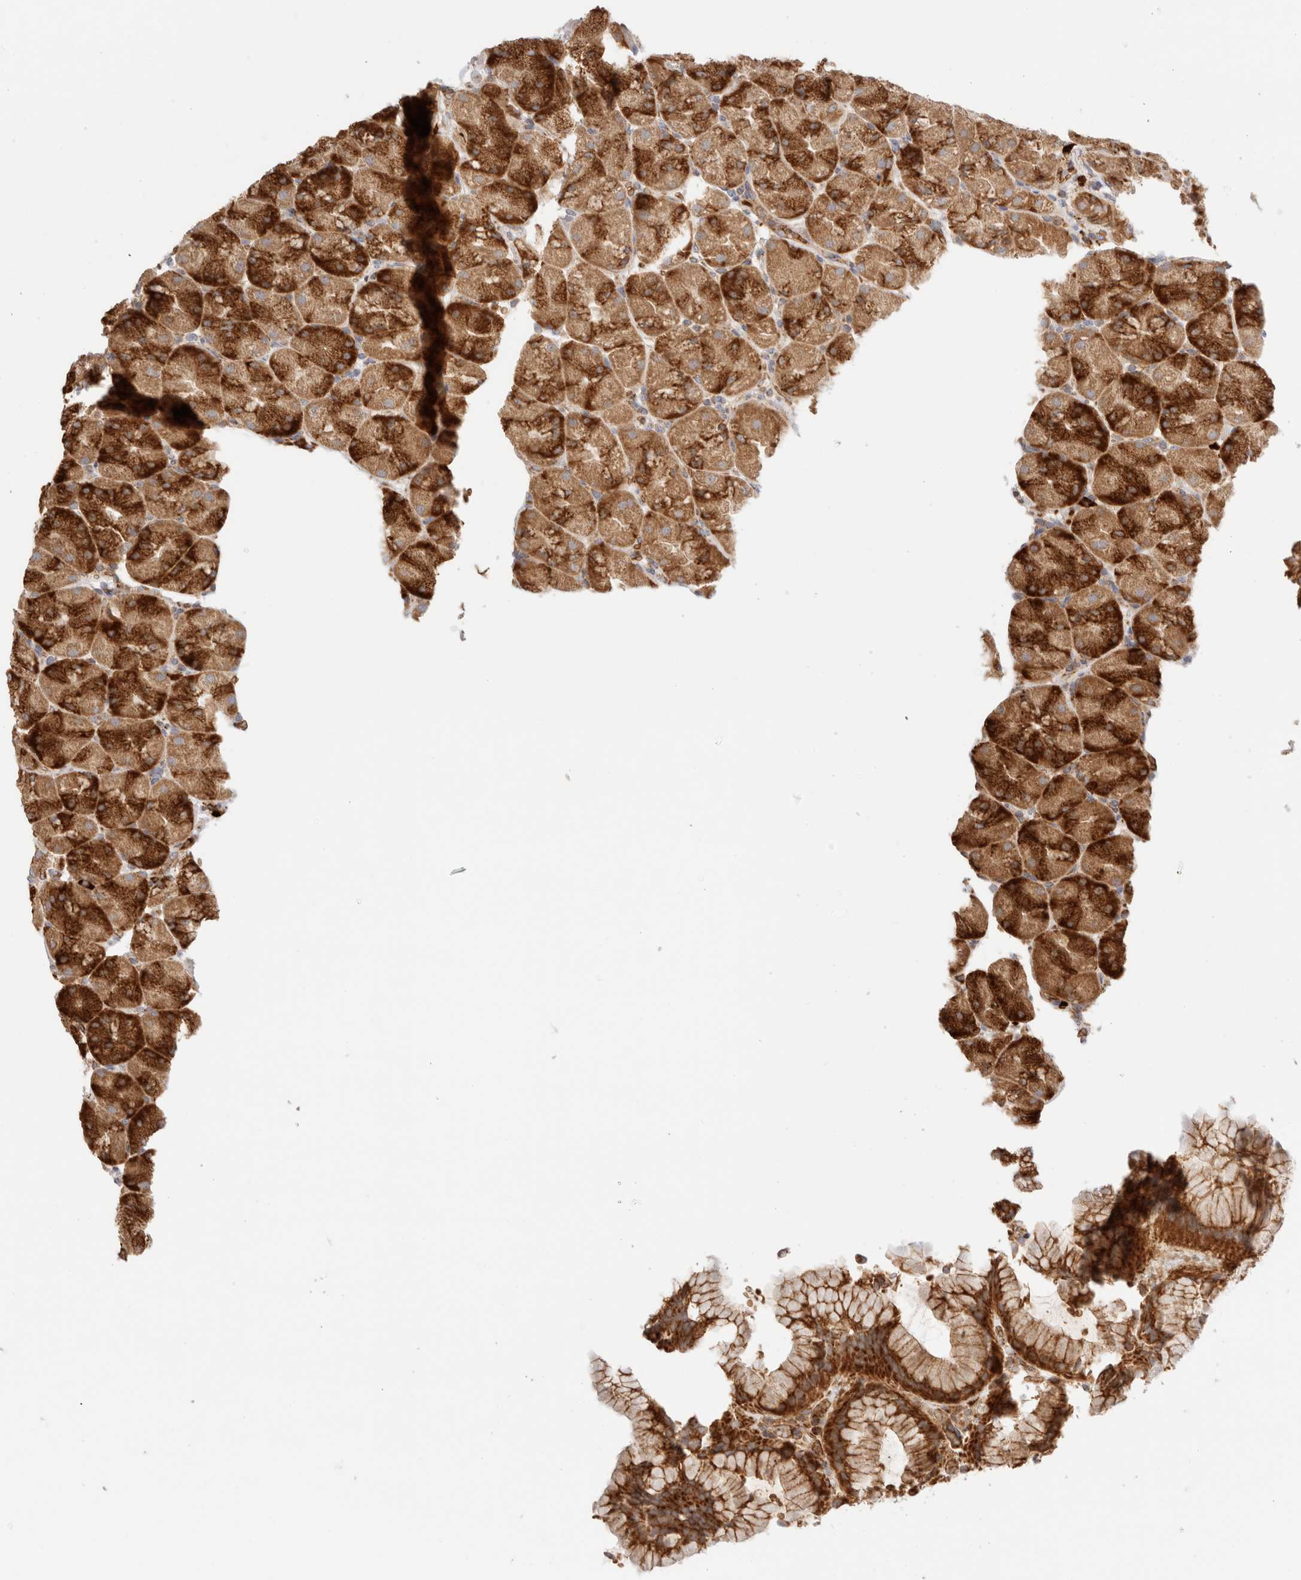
{"staining": {"intensity": "strong", "quantity": ">75%", "location": "cytoplasmic/membranous"}, "tissue": "stomach", "cell_type": "Glandular cells", "image_type": "normal", "snomed": [{"axis": "morphology", "description": "Normal tissue, NOS"}, {"axis": "topography", "description": "Stomach, upper"}, {"axis": "topography", "description": "Stomach"}], "caption": "This histopathology image displays immunohistochemistry staining of normal human stomach, with high strong cytoplasmic/membranous staining in about >75% of glandular cells.", "gene": "UTS2B", "patient": {"sex": "male", "age": 48}}